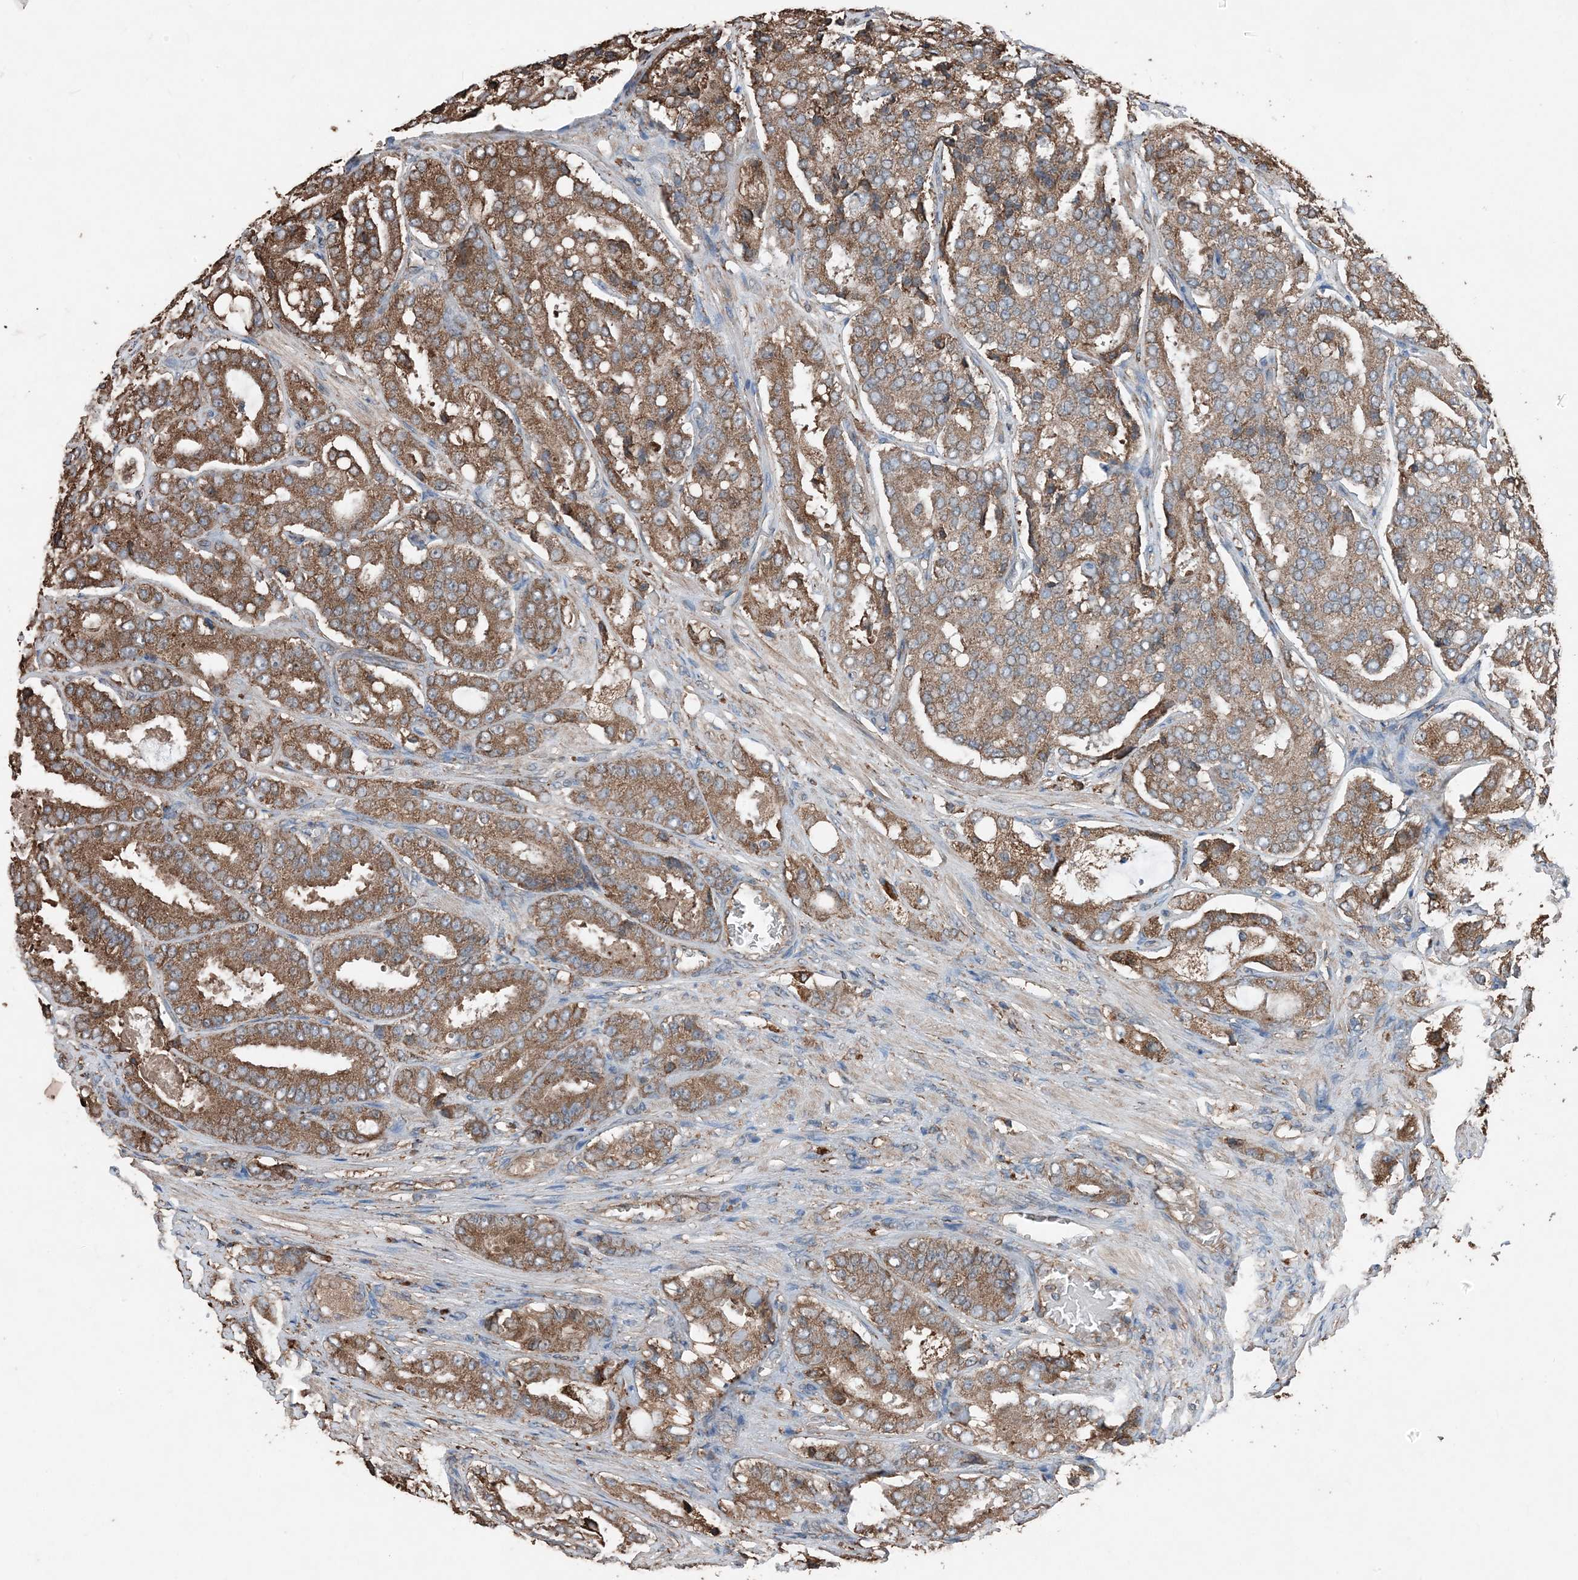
{"staining": {"intensity": "moderate", "quantity": ">75%", "location": "cytoplasmic/membranous"}, "tissue": "prostate cancer", "cell_type": "Tumor cells", "image_type": "cancer", "snomed": [{"axis": "morphology", "description": "Adenocarcinoma, High grade"}, {"axis": "topography", "description": "Prostate"}], "caption": "Brown immunohistochemical staining in human prostate cancer (high-grade adenocarcinoma) displays moderate cytoplasmic/membranous expression in approximately >75% of tumor cells.", "gene": "PDIA6", "patient": {"sex": "male", "age": 65}}